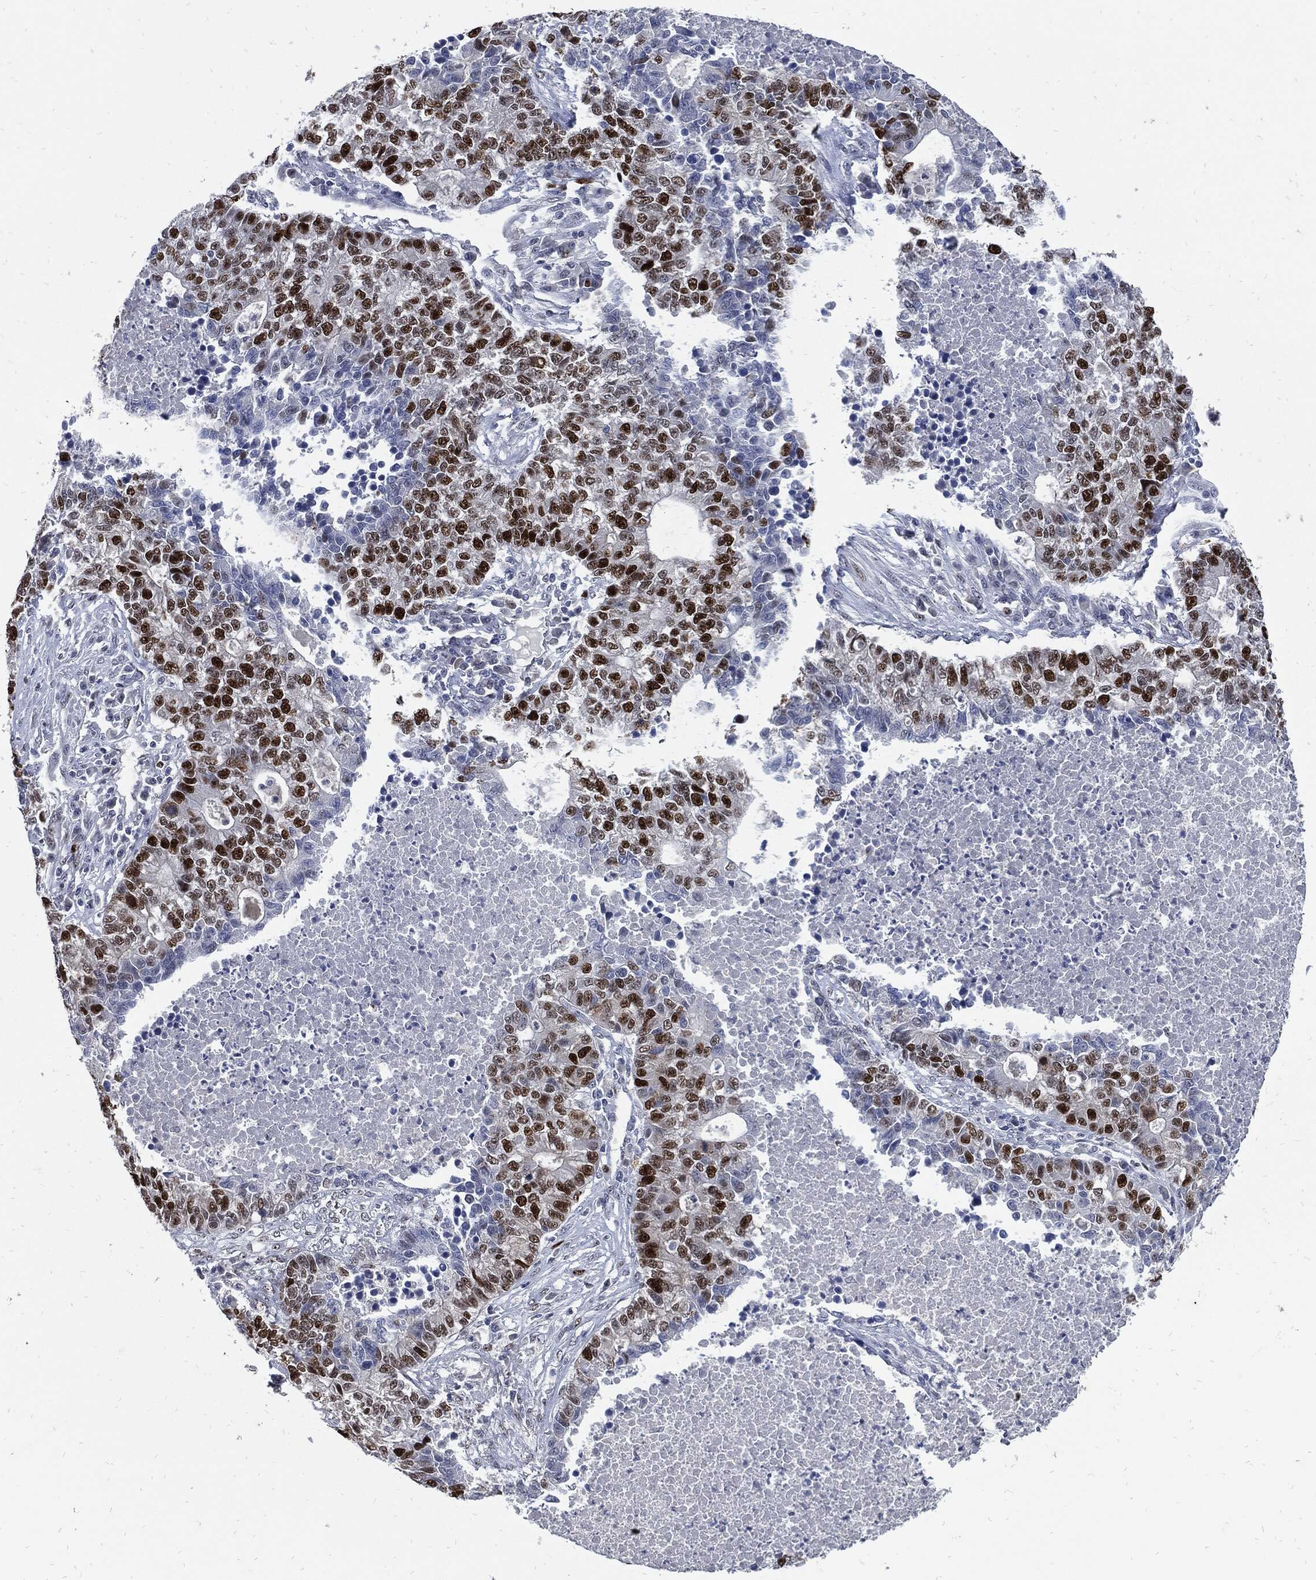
{"staining": {"intensity": "strong", "quantity": "25%-75%", "location": "nuclear"}, "tissue": "lung cancer", "cell_type": "Tumor cells", "image_type": "cancer", "snomed": [{"axis": "morphology", "description": "Adenocarcinoma, NOS"}, {"axis": "topography", "description": "Lung"}], "caption": "Immunohistochemistry (IHC) image of adenocarcinoma (lung) stained for a protein (brown), which reveals high levels of strong nuclear expression in approximately 25%-75% of tumor cells.", "gene": "NBN", "patient": {"sex": "male", "age": 57}}